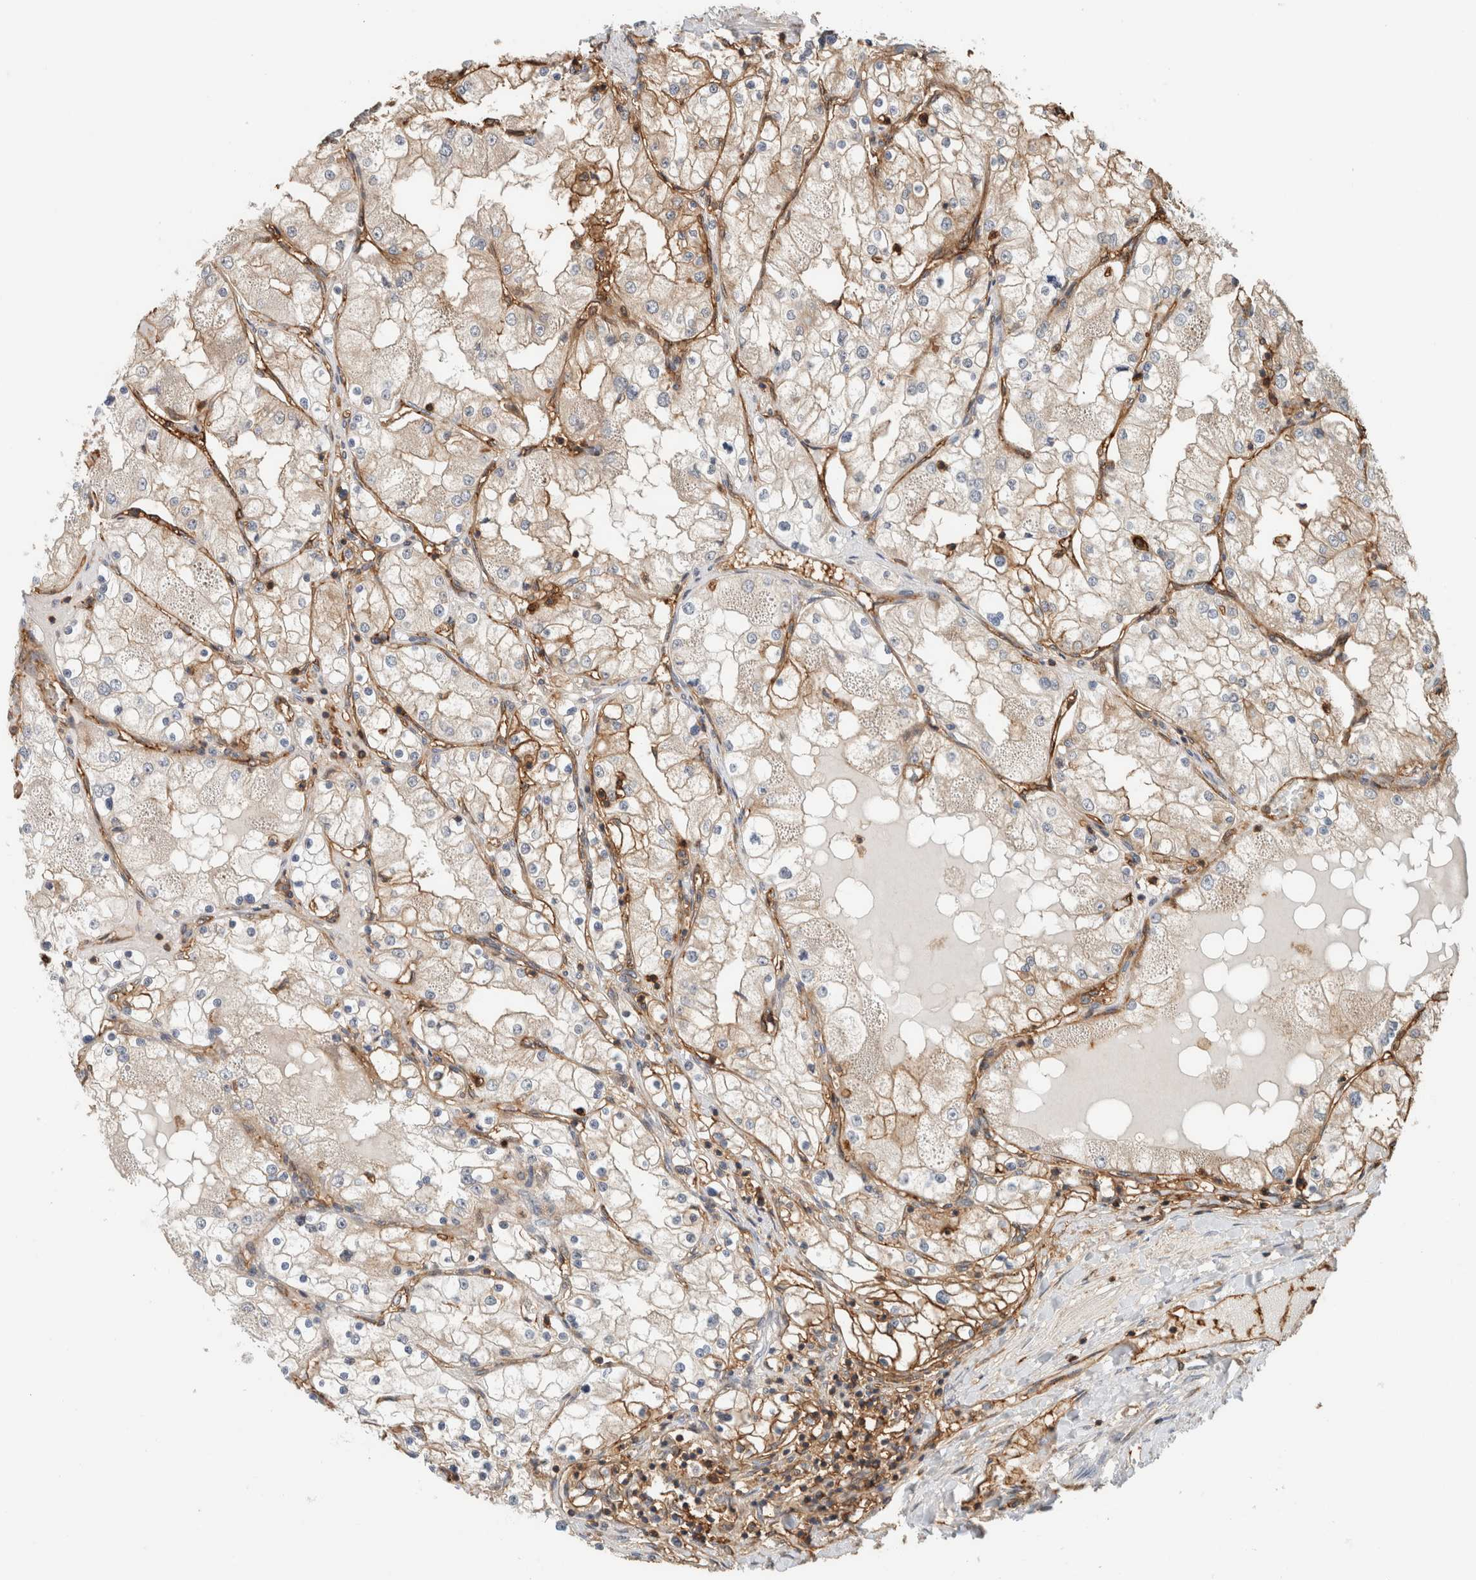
{"staining": {"intensity": "weak", "quantity": "<25%", "location": "cytoplasmic/membranous"}, "tissue": "renal cancer", "cell_type": "Tumor cells", "image_type": "cancer", "snomed": [{"axis": "morphology", "description": "Adenocarcinoma, NOS"}, {"axis": "topography", "description": "Kidney"}], "caption": "An image of renal cancer (adenocarcinoma) stained for a protein reveals no brown staining in tumor cells.", "gene": "PFDN4", "patient": {"sex": "male", "age": 68}}